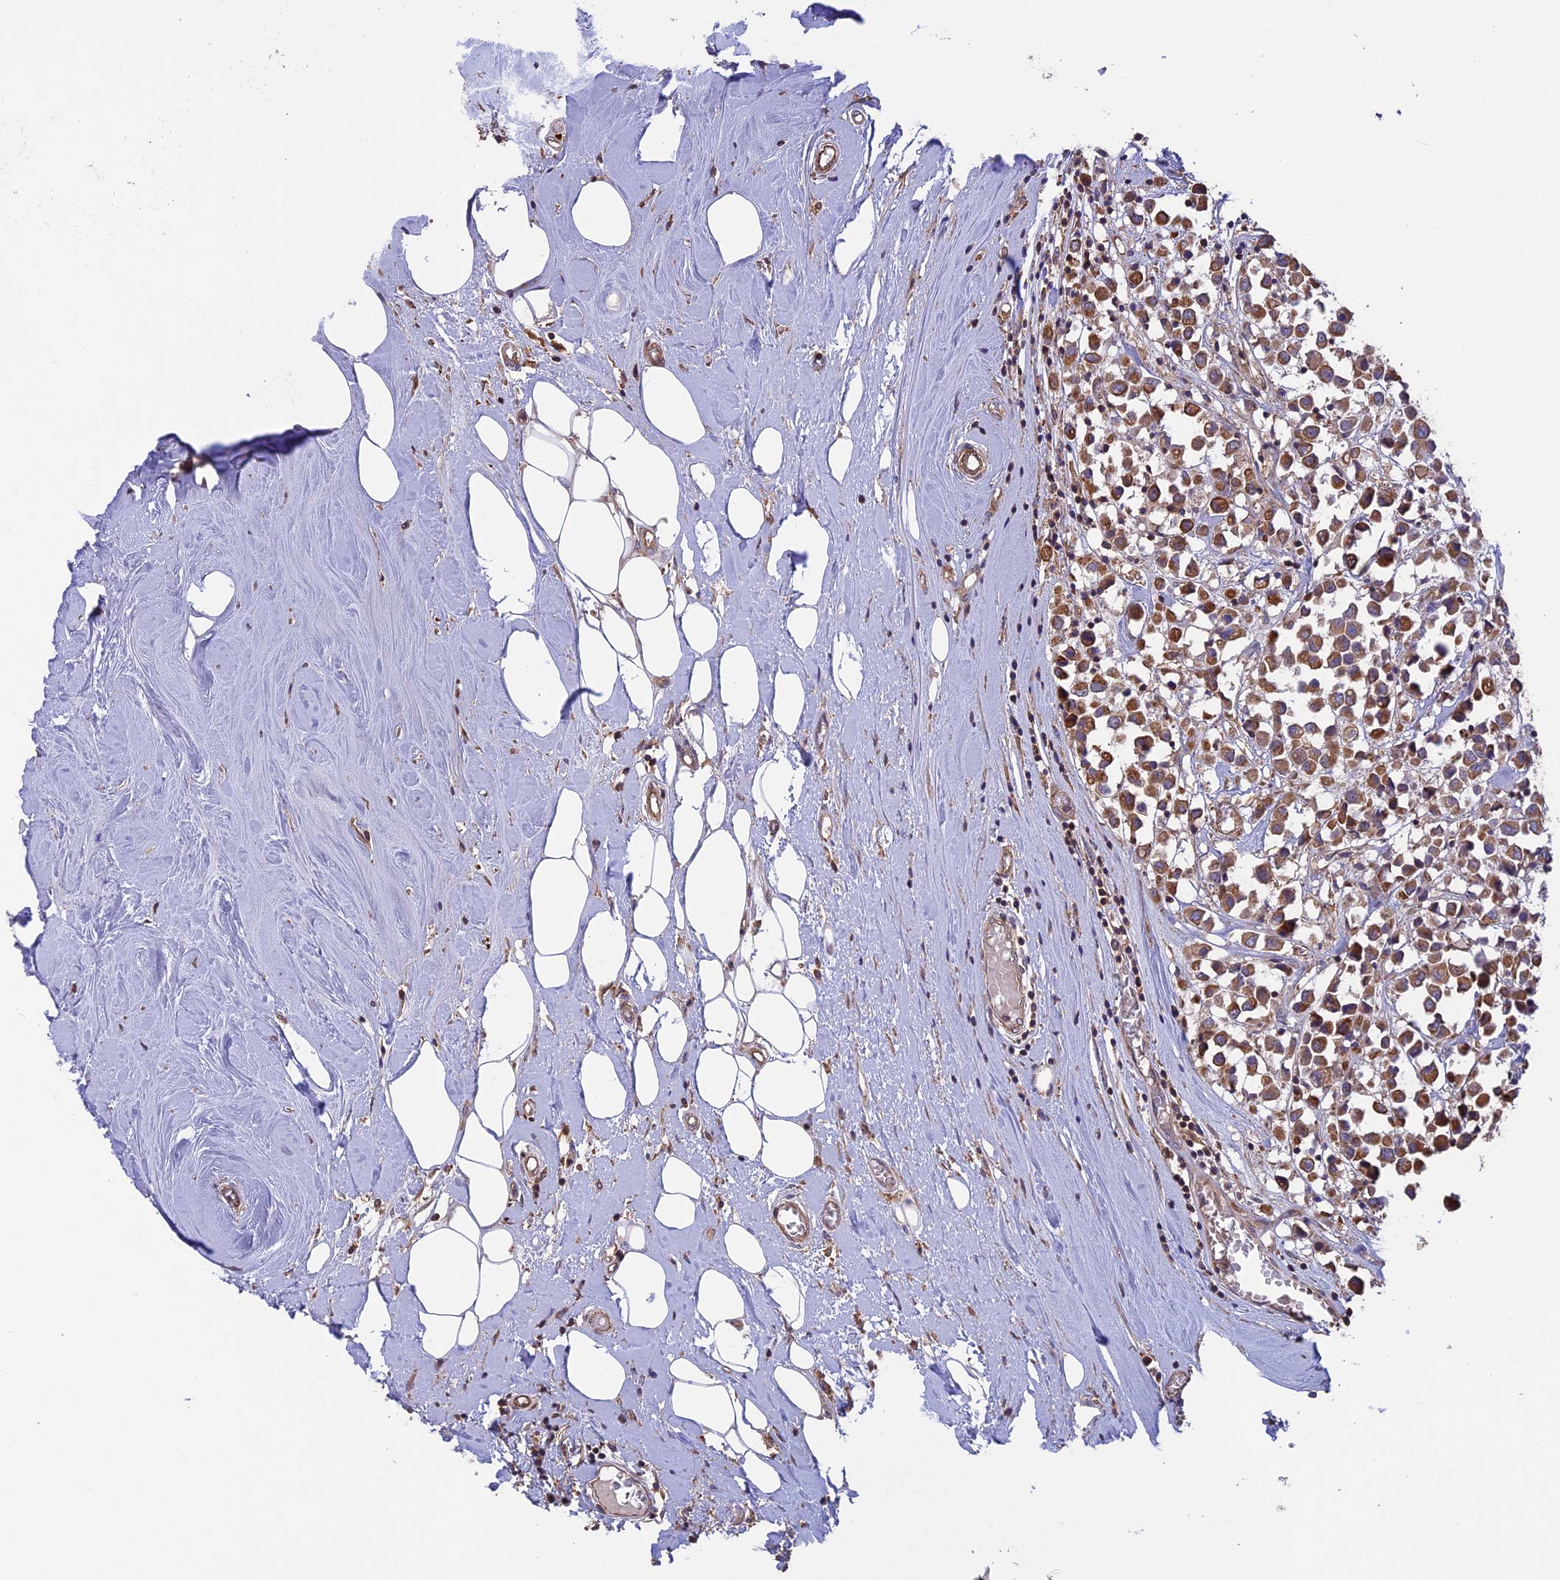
{"staining": {"intensity": "moderate", "quantity": ">75%", "location": "cytoplasmic/membranous"}, "tissue": "breast cancer", "cell_type": "Tumor cells", "image_type": "cancer", "snomed": [{"axis": "morphology", "description": "Duct carcinoma"}, {"axis": "topography", "description": "Breast"}], "caption": "DAB (3,3'-diaminobenzidine) immunohistochemical staining of breast intraductal carcinoma exhibits moderate cytoplasmic/membranous protein expression in about >75% of tumor cells. (brown staining indicates protein expression, while blue staining denotes nuclei).", "gene": "GAS8", "patient": {"sex": "female", "age": 61}}